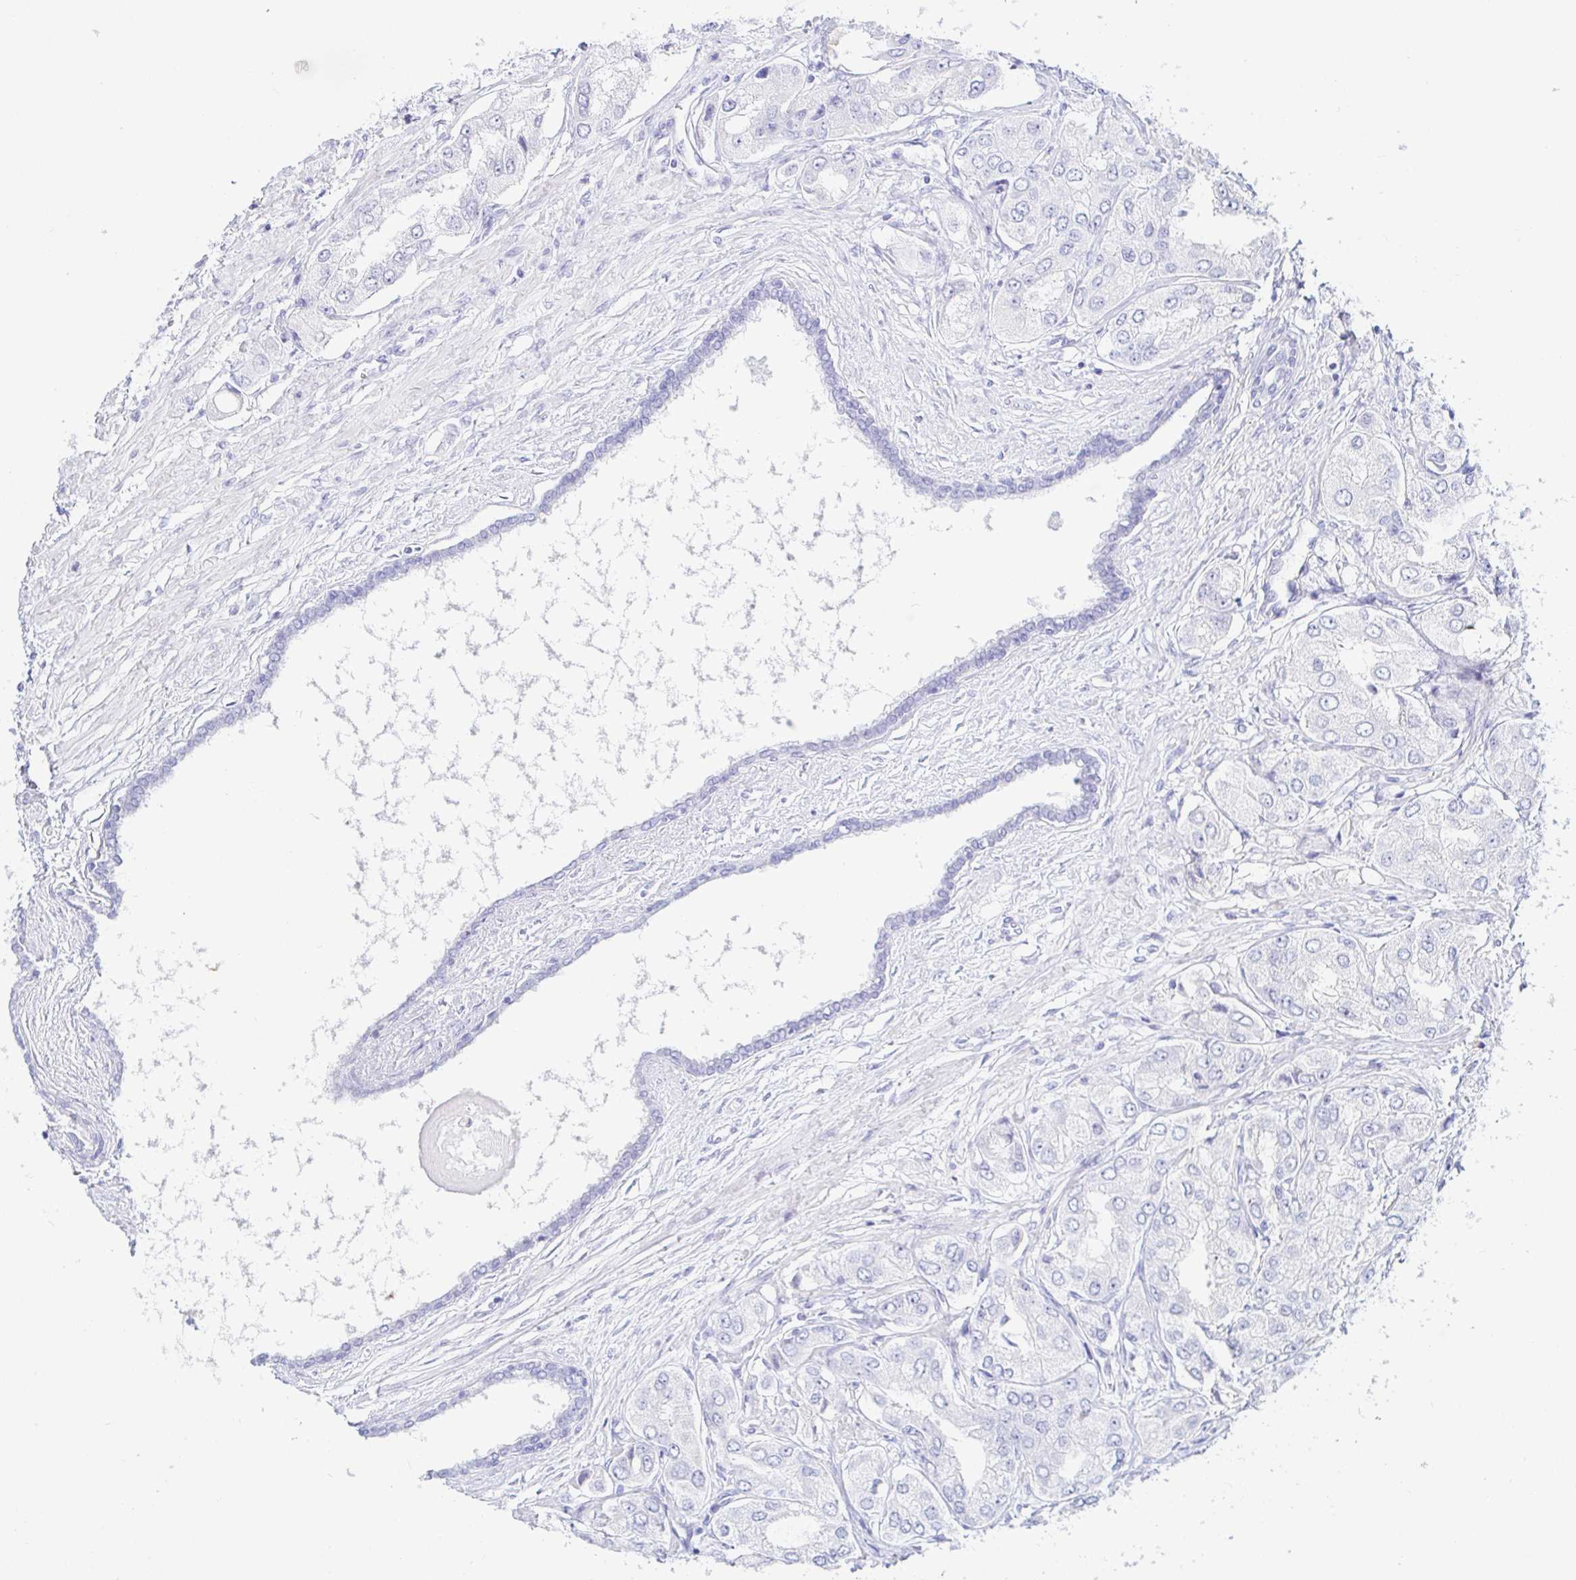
{"staining": {"intensity": "negative", "quantity": "none", "location": "none"}, "tissue": "prostate cancer", "cell_type": "Tumor cells", "image_type": "cancer", "snomed": [{"axis": "morphology", "description": "Adenocarcinoma, Low grade"}, {"axis": "topography", "description": "Prostate"}], "caption": "High magnification brightfield microscopy of low-grade adenocarcinoma (prostate) stained with DAB (3,3'-diaminobenzidine) (brown) and counterstained with hematoxylin (blue): tumor cells show no significant staining.", "gene": "PINLYP", "patient": {"sex": "male", "age": 69}}